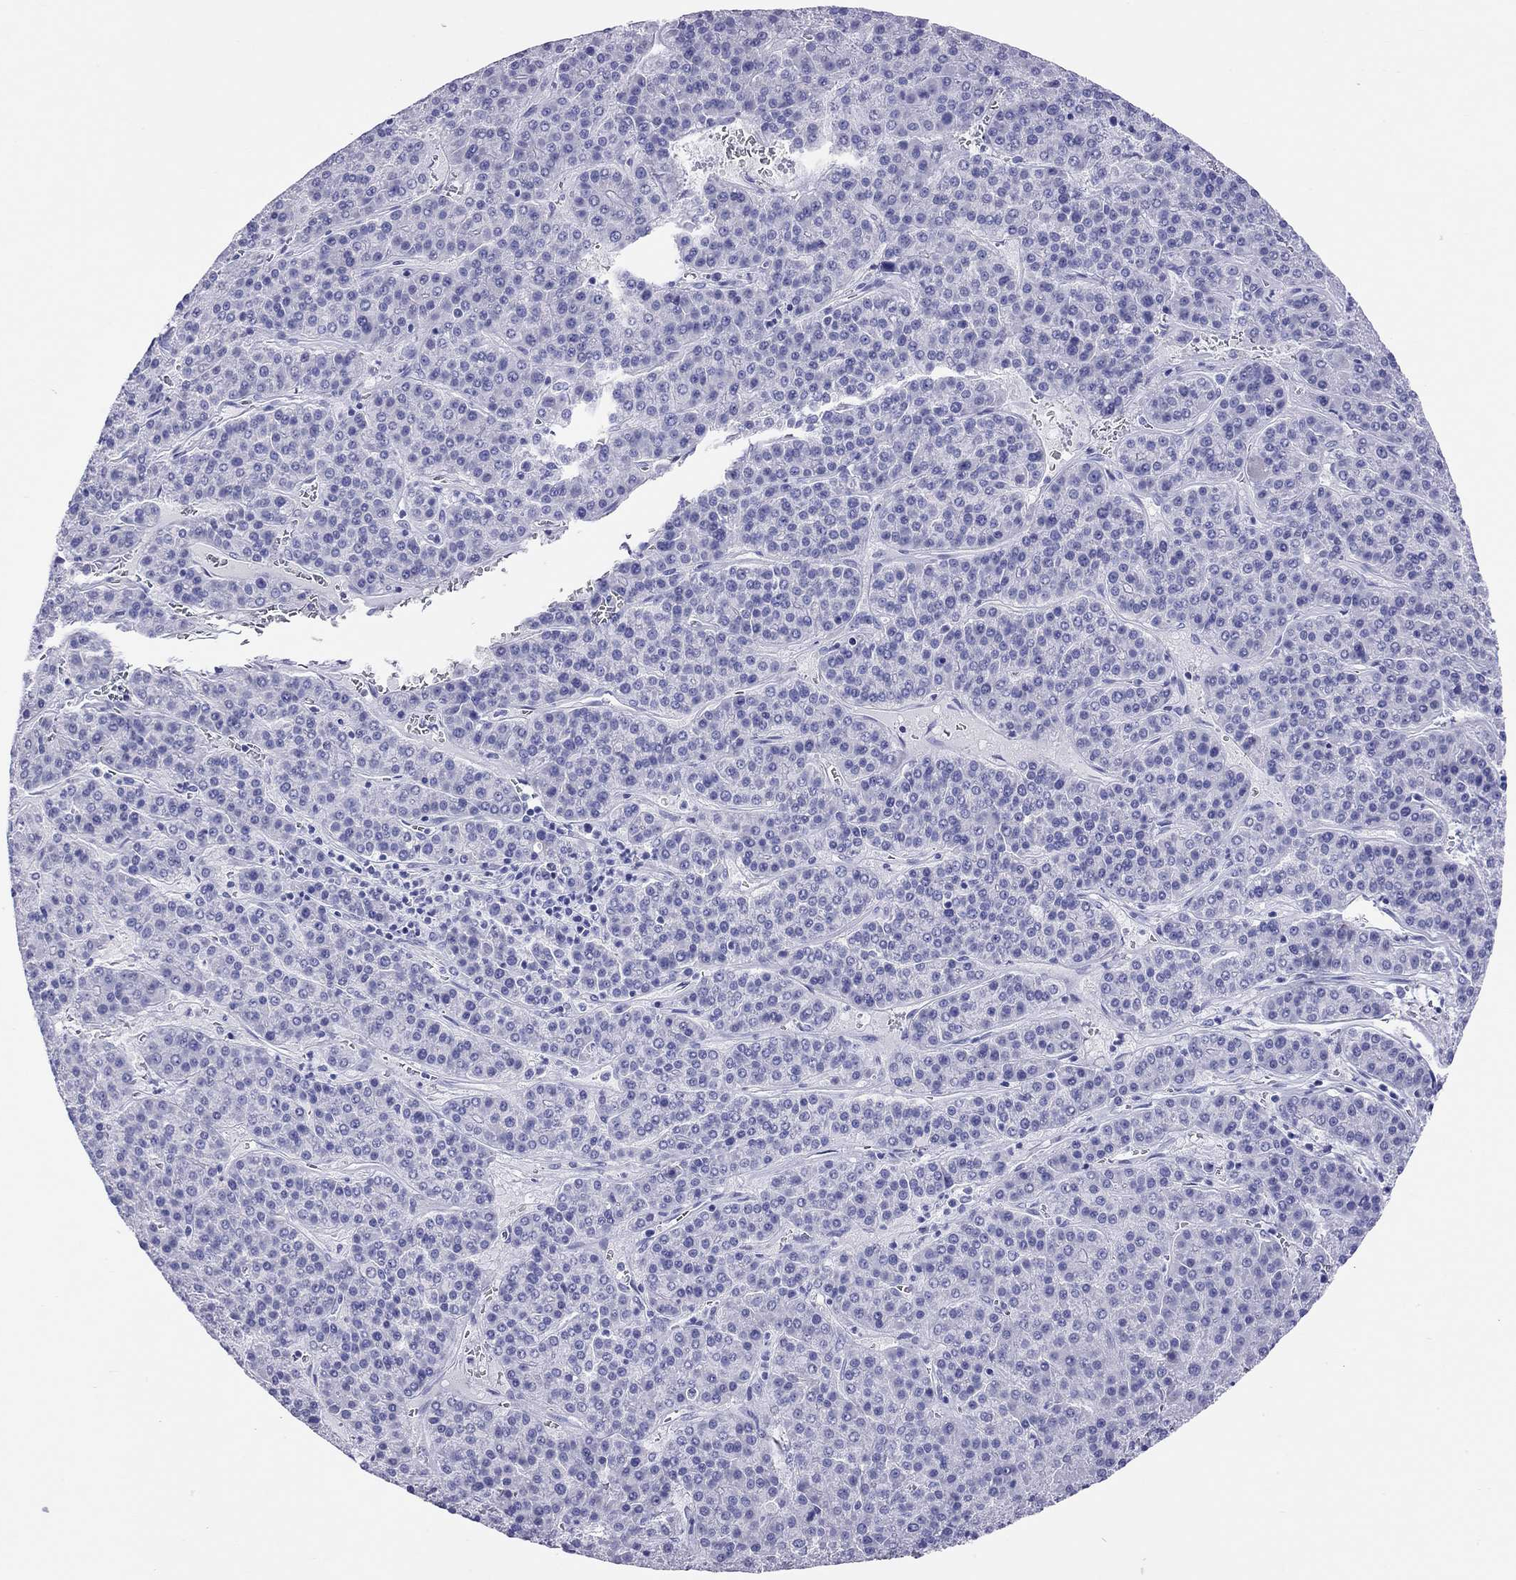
{"staining": {"intensity": "negative", "quantity": "none", "location": "none"}, "tissue": "liver cancer", "cell_type": "Tumor cells", "image_type": "cancer", "snomed": [{"axis": "morphology", "description": "Carcinoma, Hepatocellular, NOS"}, {"axis": "topography", "description": "Liver"}], "caption": "This is an IHC histopathology image of liver hepatocellular carcinoma. There is no positivity in tumor cells.", "gene": "PTPRN", "patient": {"sex": "female", "age": 58}}